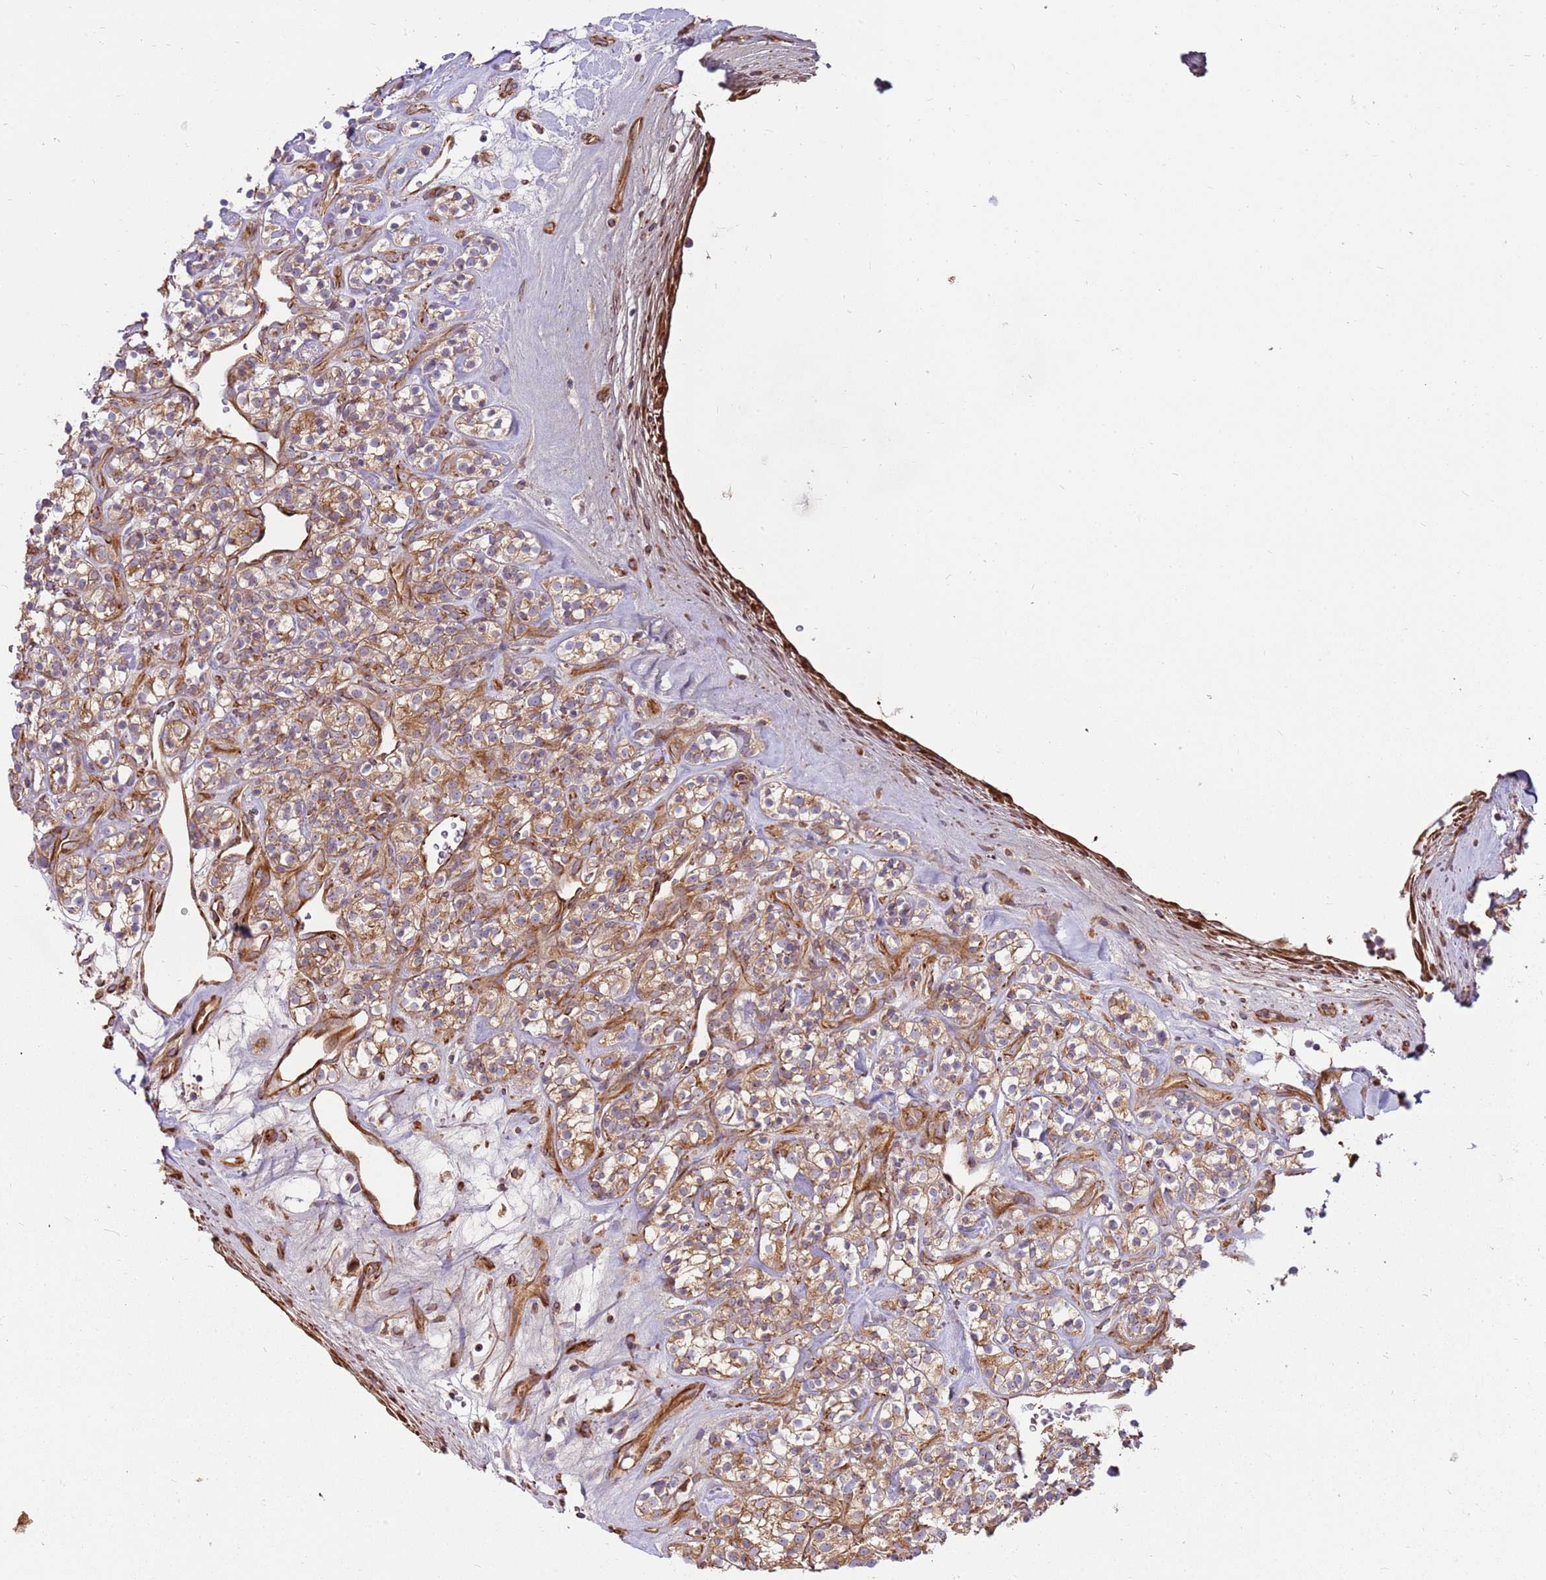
{"staining": {"intensity": "moderate", "quantity": ">75%", "location": "cytoplasmic/membranous"}, "tissue": "renal cancer", "cell_type": "Tumor cells", "image_type": "cancer", "snomed": [{"axis": "morphology", "description": "Adenocarcinoma, NOS"}, {"axis": "topography", "description": "Kidney"}], "caption": "Brown immunohistochemical staining in human renal adenocarcinoma exhibits moderate cytoplasmic/membranous positivity in about >75% of tumor cells.", "gene": "EMC1", "patient": {"sex": "male", "age": 77}}